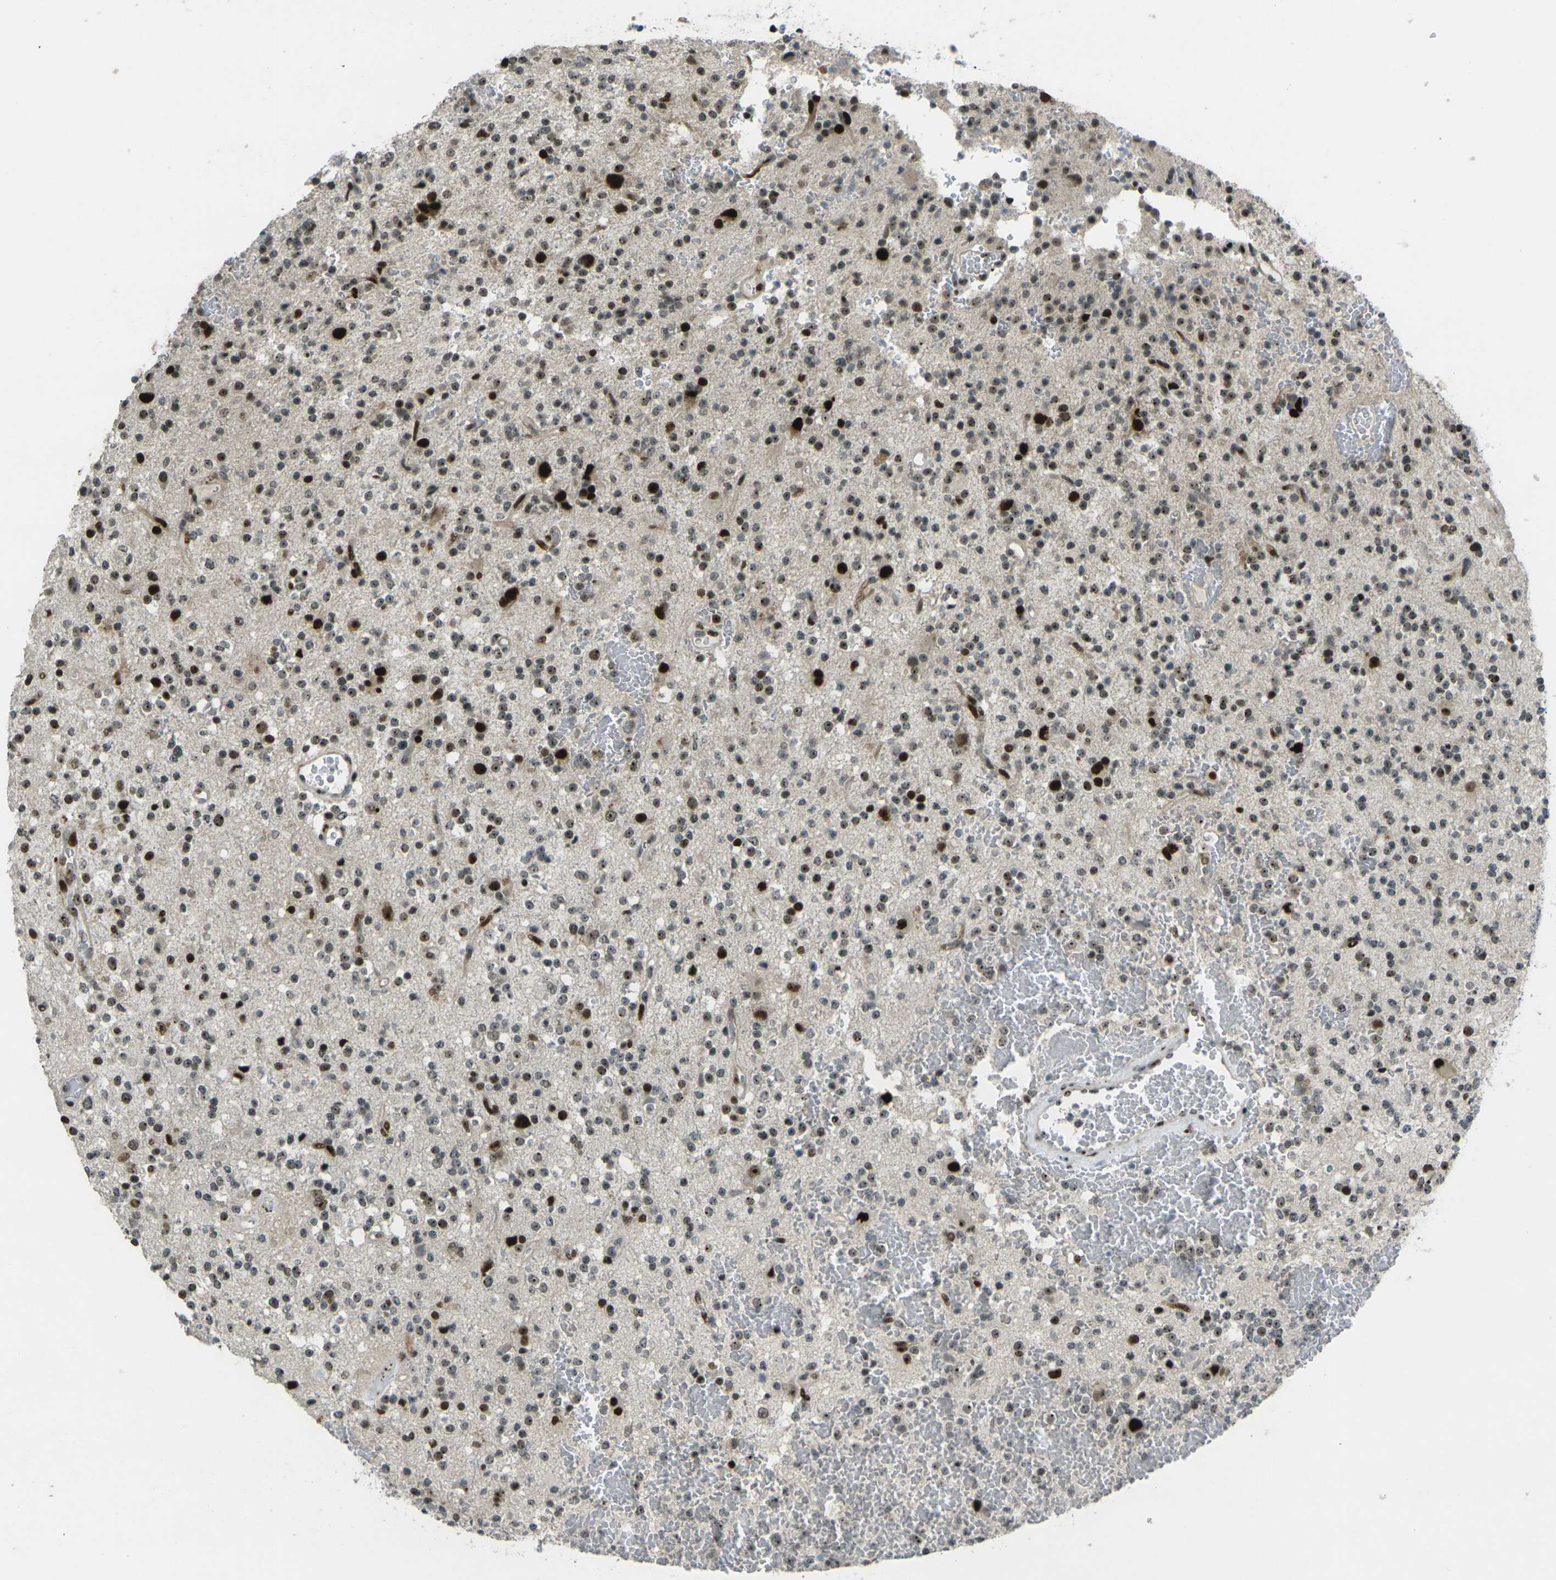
{"staining": {"intensity": "strong", "quantity": ">75%", "location": "nuclear"}, "tissue": "glioma", "cell_type": "Tumor cells", "image_type": "cancer", "snomed": [{"axis": "morphology", "description": "Glioma, malignant, High grade"}, {"axis": "topography", "description": "Brain"}], "caption": "Immunohistochemistry of malignant glioma (high-grade) reveals high levels of strong nuclear staining in approximately >75% of tumor cells.", "gene": "UBE2C", "patient": {"sex": "male", "age": 47}}